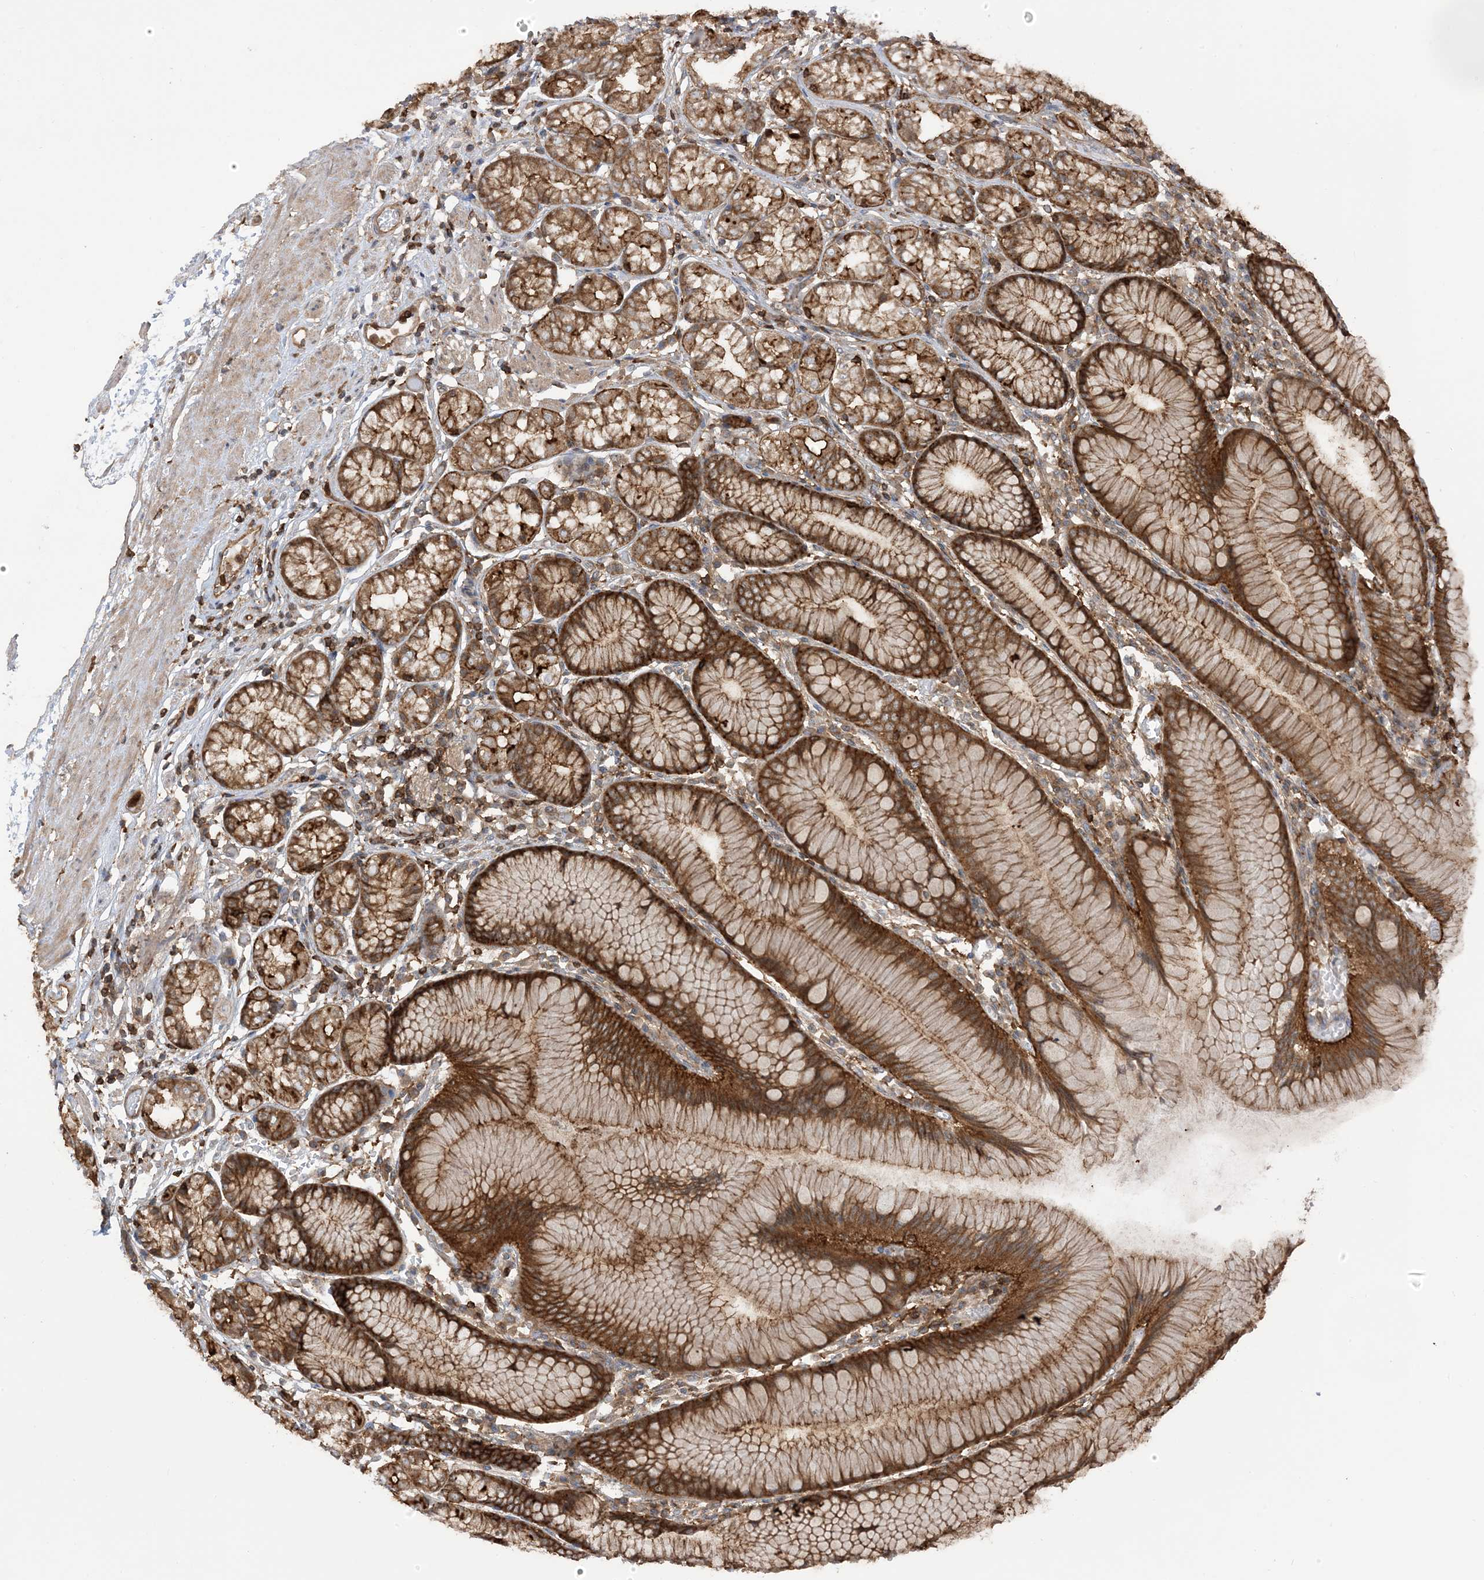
{"staining": {"intensity": "strong", "quantity": ">75%", "location": "cytoplasmic/membranous"}, "tissue": "stomach", "cell_type": "Glandular cells", "image_type": "normal", "snomed": [{"axis": "morphology", "description": "Normal tissue, NOS"}, {"axis": "topography", "description": "Stomach"}], "caption": "Brown immunohistochemical staining in benign human stomach demonstrates strong cytoplasmic/membranous expression in about >75% of glandular cells.", "gene": "CAPZB", "patient": {"sex": "female", "age": 57}}